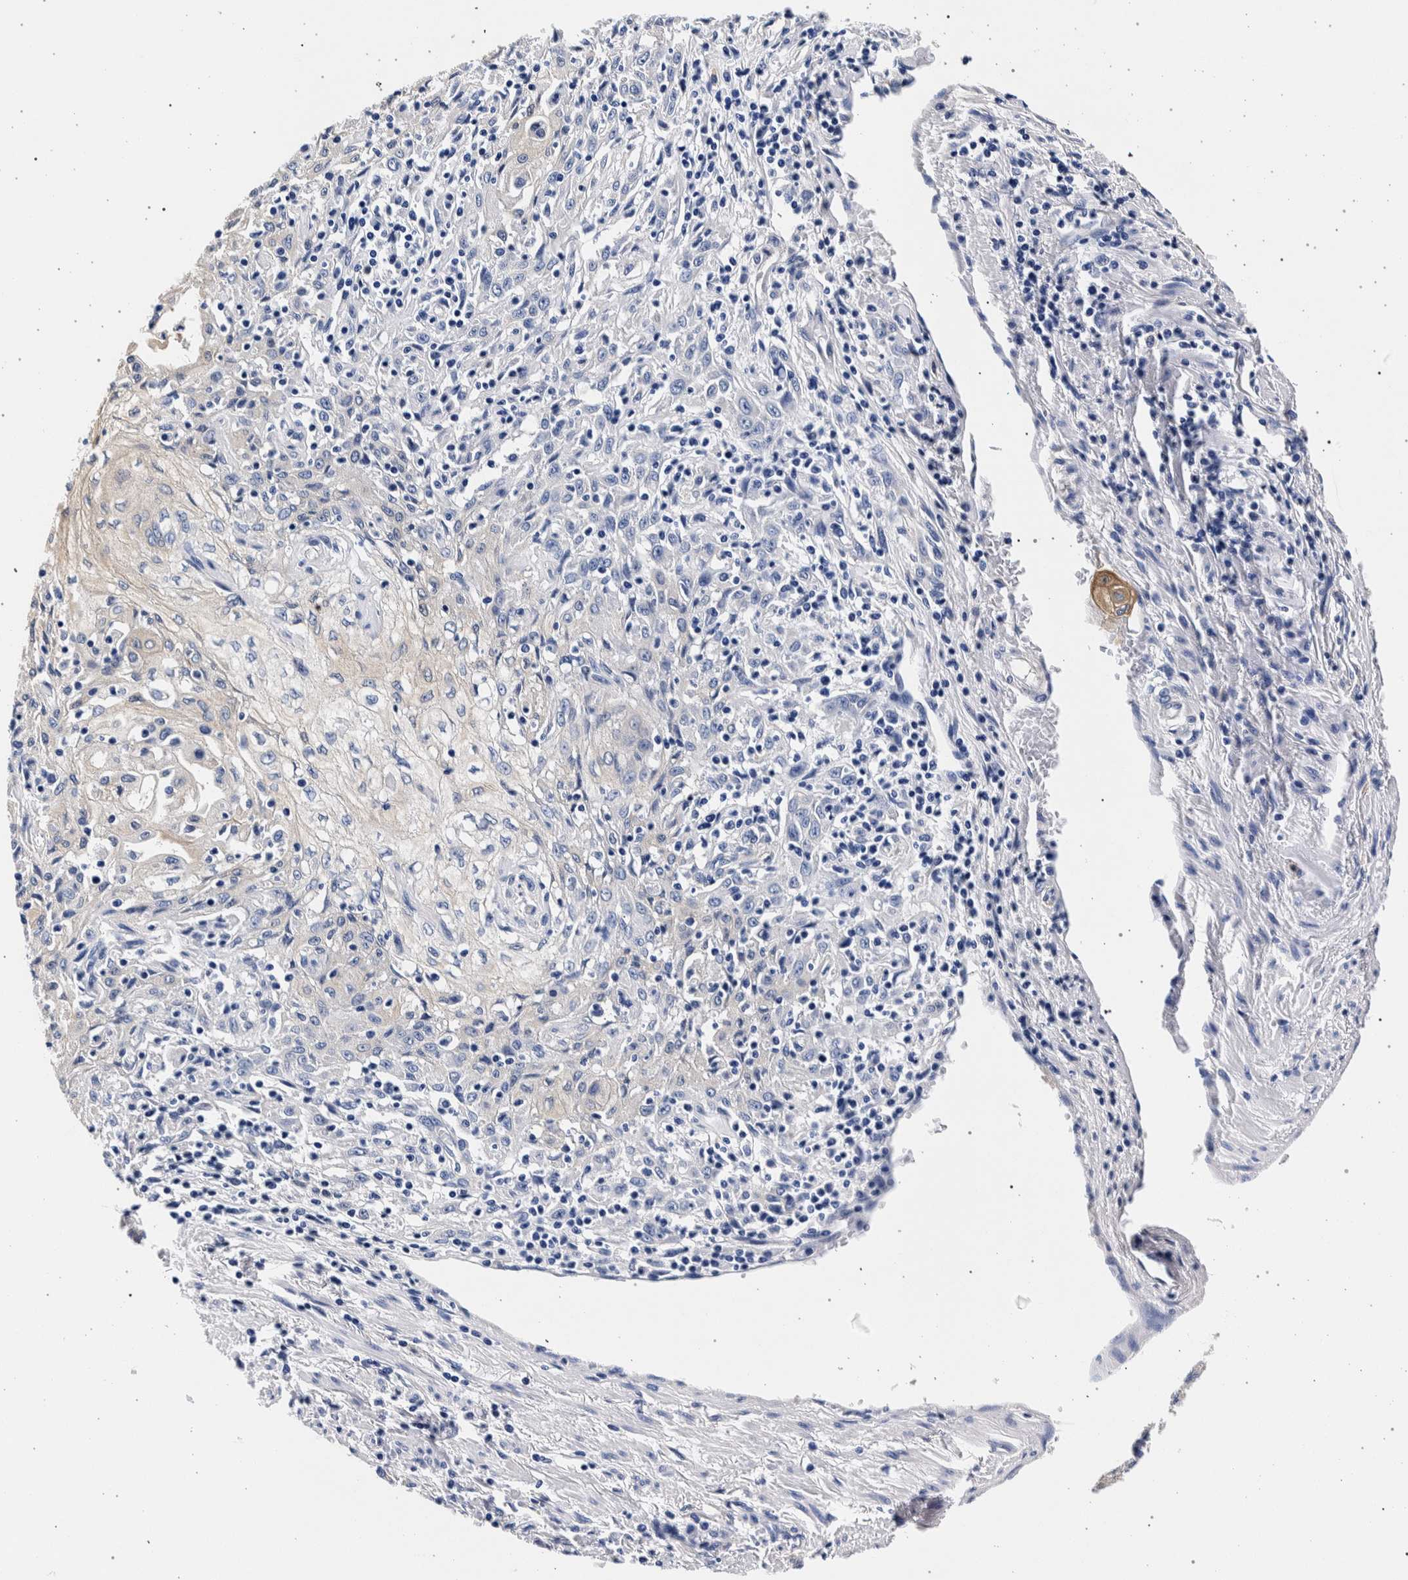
{"staining": {"intensity": "negative", "quantity": "none", "location": "none"}, "tissue": "skin cancer", "cell_type": "Tumor cells", "image_type": "cancer", "snomed": [{"axis": "morphology", "description": "Squamous cell carcinoma, NOS"}, {"axis": "morphology", "description": "Squamous cell carcinoma, metastatic, NOS"}, {"axis": "topography", "description": "Skin"}, {"axis": "topography", "description": "Lymph node"}], "caption": "Immunohistochemistry (IHC) histopathology image of skin metastatic squamous cell carcinoma stained for a protein (brown), which displays no staining in tumor cells. (DAB immunohistochemistry (IHC) with hematoxylin counter stain).", "gene": "NIBAN2", "patient": {"sex": "male", "age": 75}}